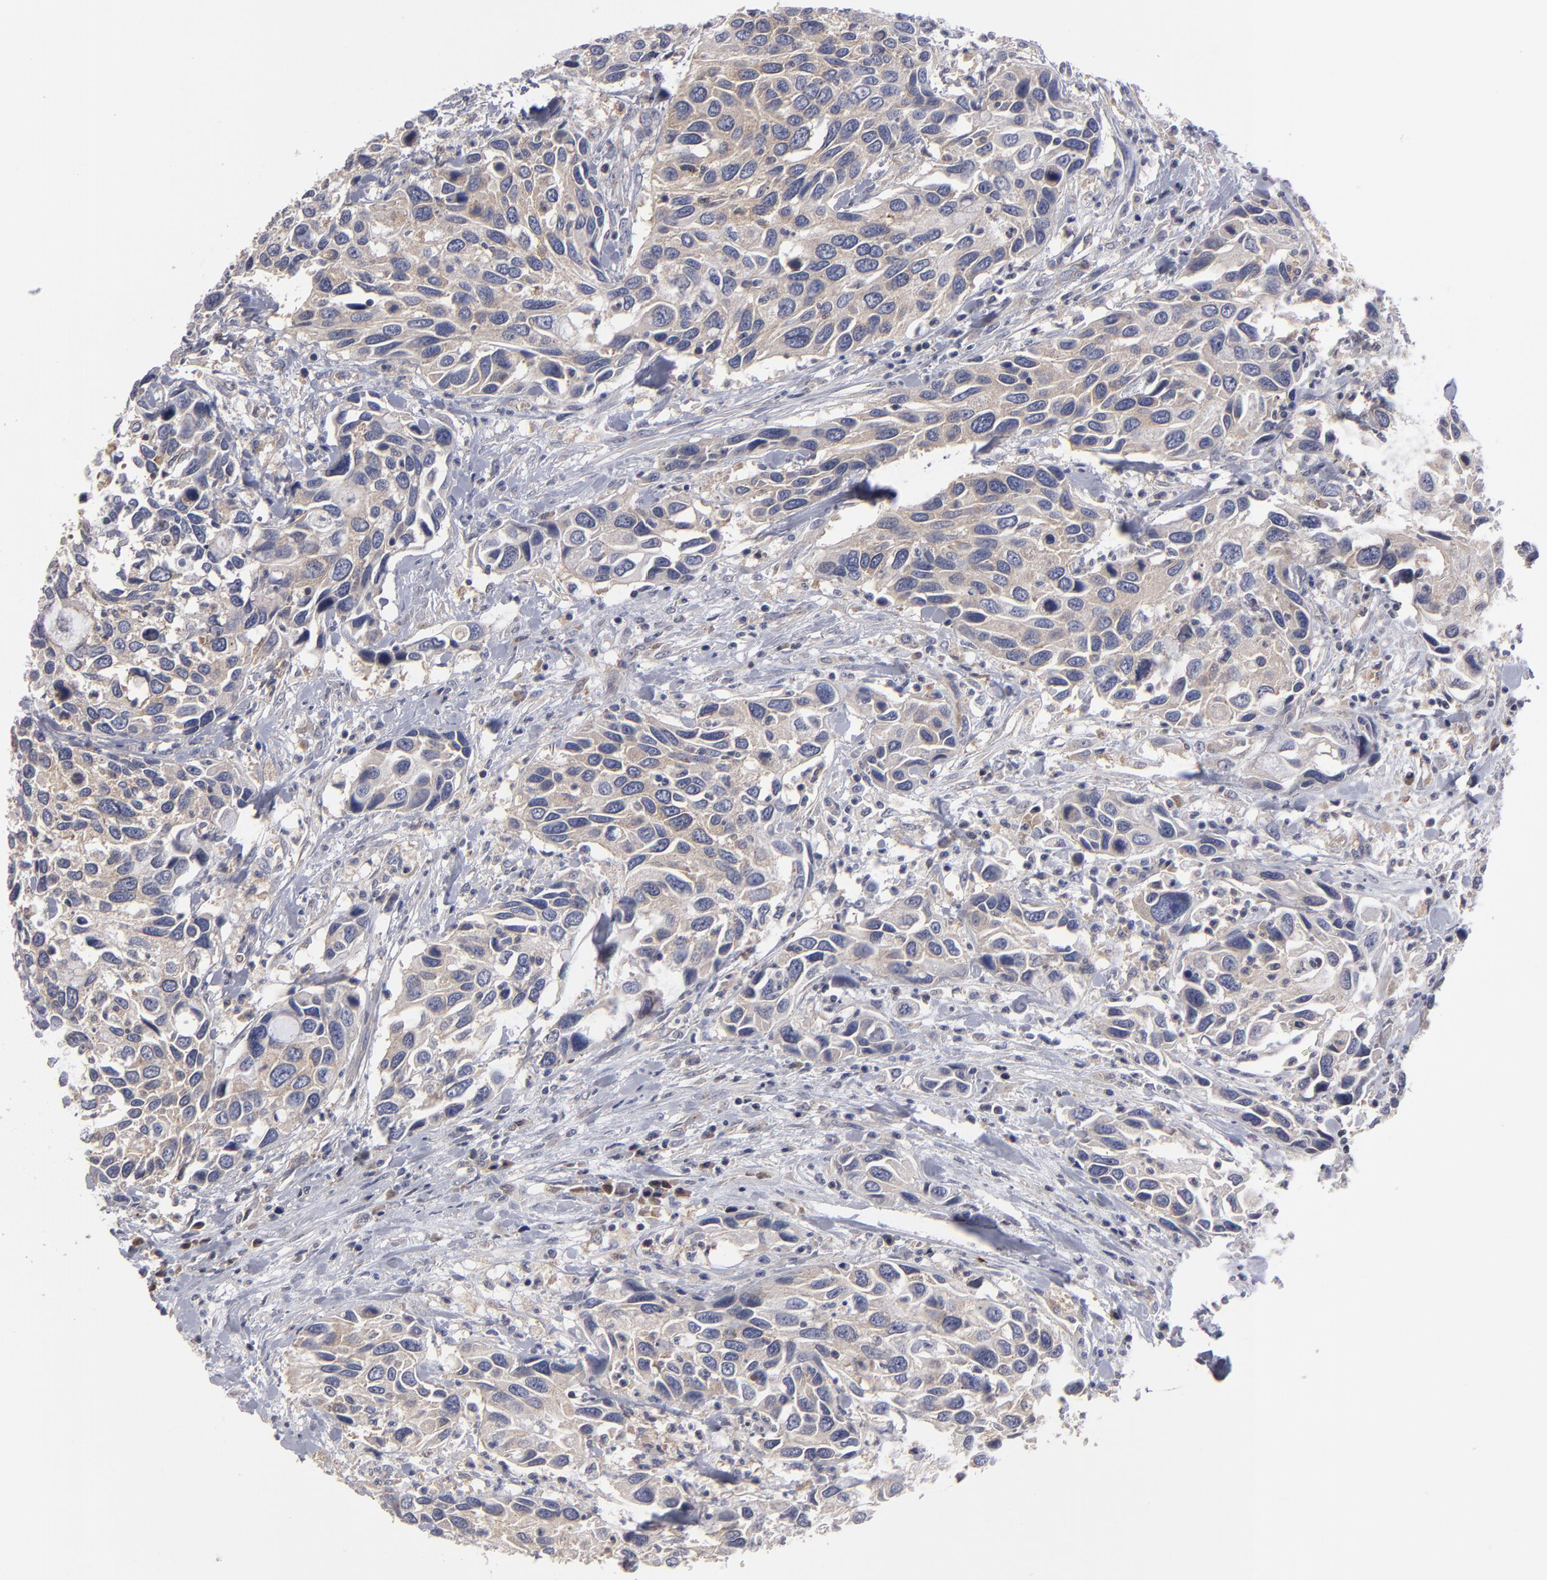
{"staining": {"intensity": "moderate", "quantity": ">75%", "location": "cytoplasmic/membranous"}, "tissue": "urothelial cancer", "cell_type": "Tumor cells", "image_type": "cancer", "snomed": [{"axis": "morphology", "description": "Urothelial carcinoma, High grade"}, {"axis": "topography", "description": "Urinary bladder"}], "caption": "Immunohistochemistry of urothelial carcinoma (high-grade) exhibits medium levels of moderate cytoplasmic/membranous positivity in approximately >75% of tumor cells.", "gene": "CEP97", "patient": {"sex": "male", "age": 66}}